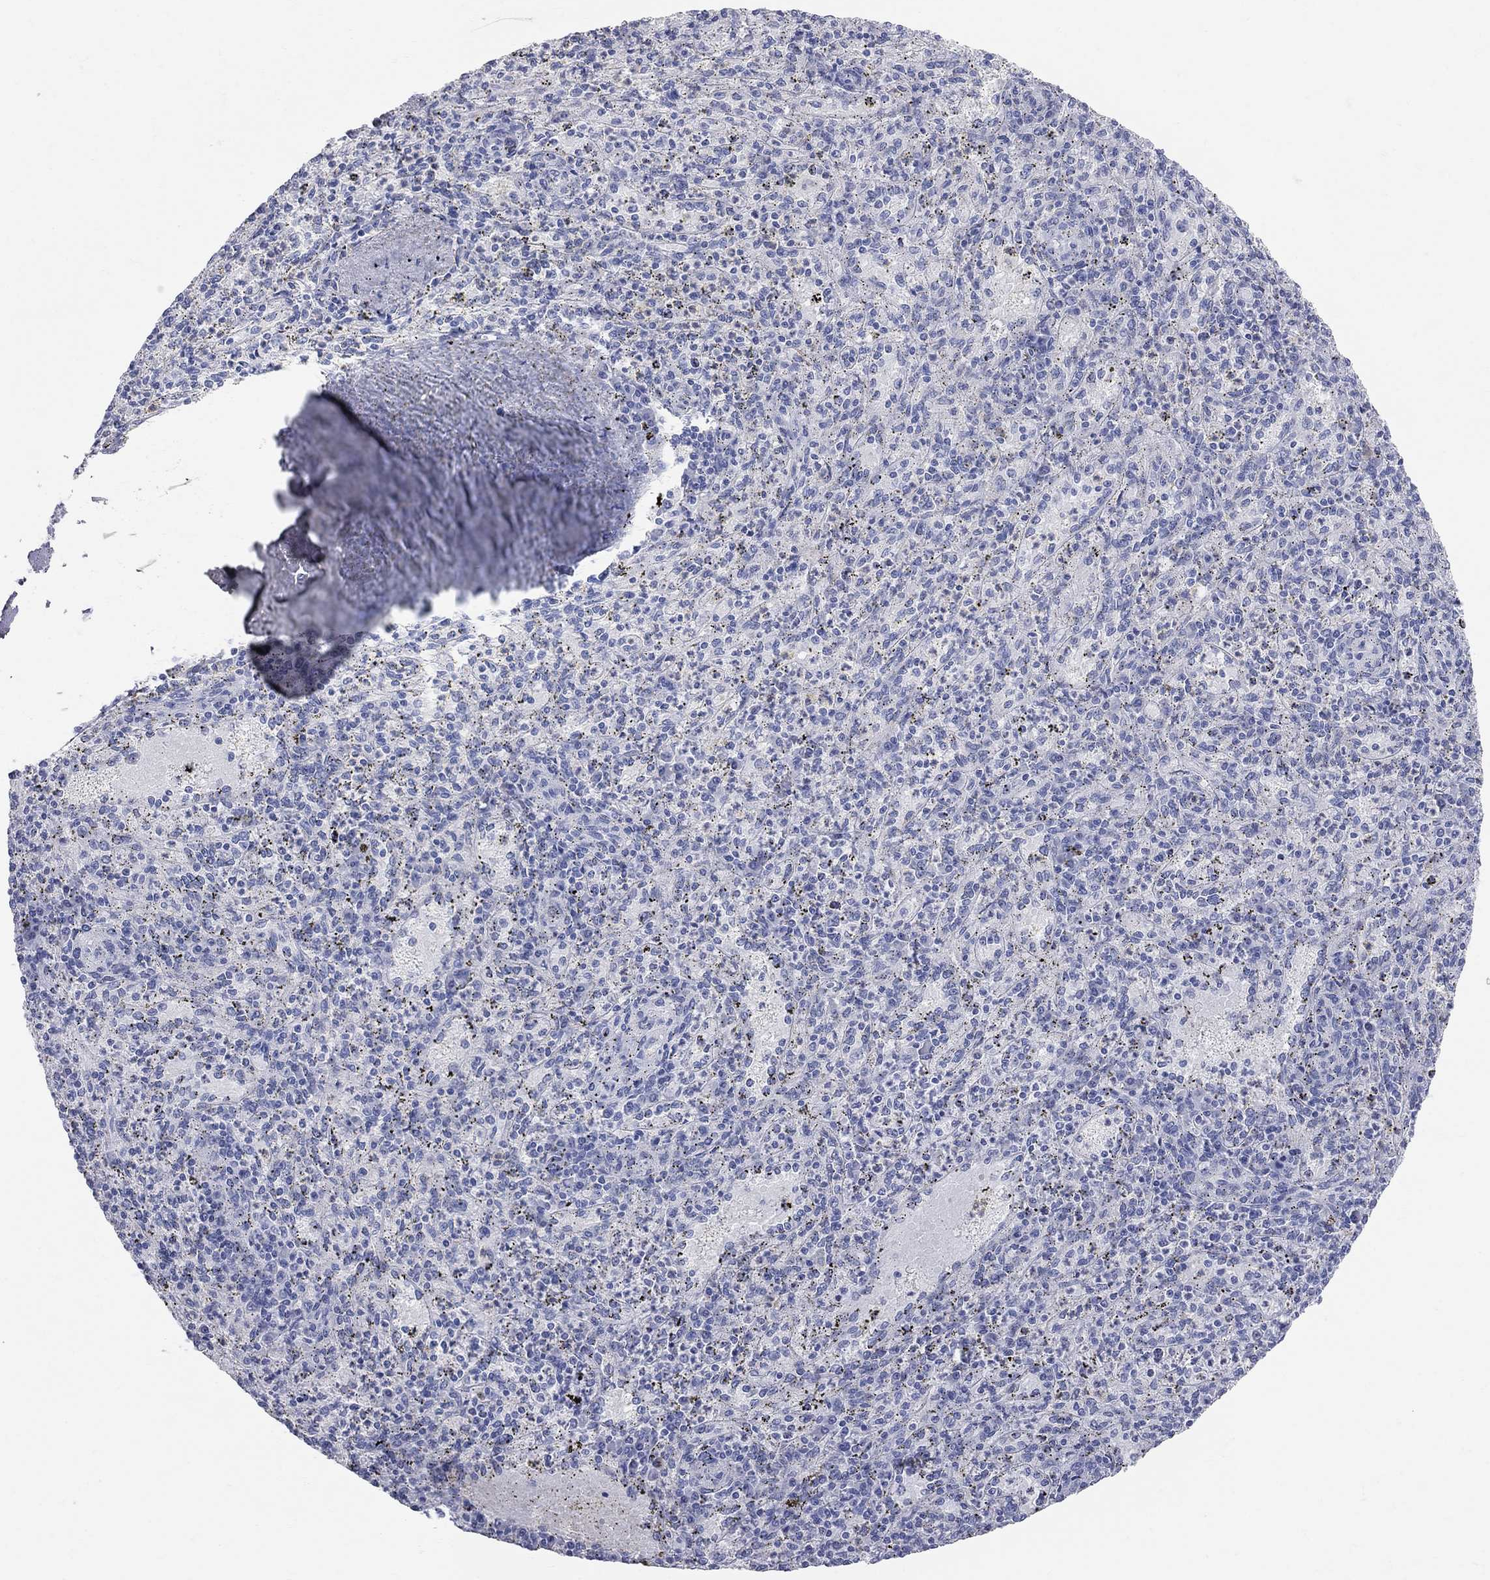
{"staining": {"intensity": "weak", "quantity": "<25%", "location": "cytoplasmic/membranous"}, "tissue": "spleen", "cell_type": "Cells in red pulp", "image_type": "normal", "snomed": [{"axis": "morphology", "description": "Normal tissue, NOS"}, {"axis": "topography", "description": "Spleen"}], "caption": "Human spleen stained for a protein using immunohistochemistry (IHC) shows no positivity in cells in red pulp.", "gene": "AOX1", "patient": {"sex": "male", "age": 60}}